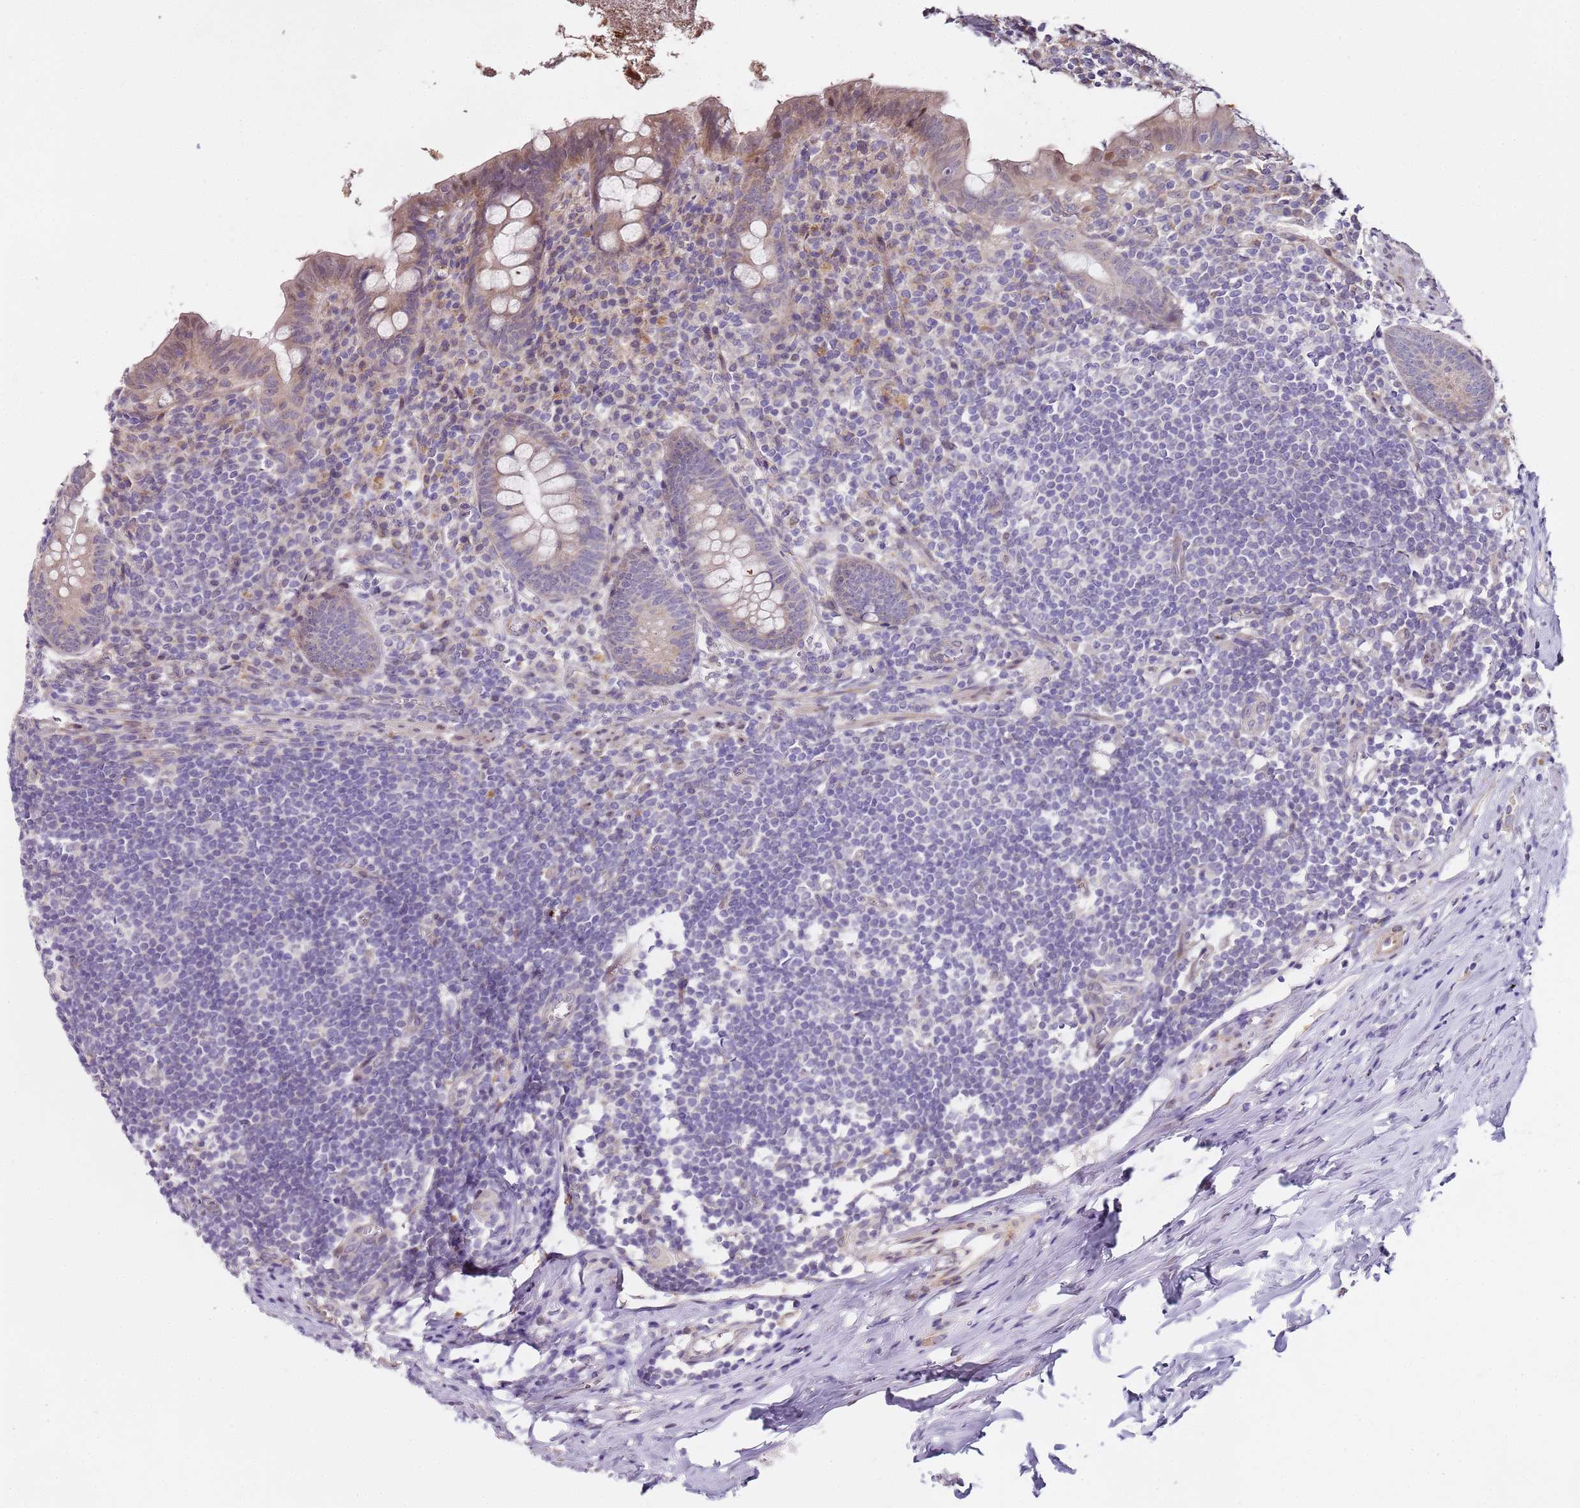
{"staining": {"intensity": "weak", "quantity": "25%-75%", "location": "cytoplasmic/membranous,nuclear"}, "tissue": "appendix", "cell_type": "Glandular cells", "image_type": "normal", "snomed": [{"axis": "morphology", "description": "Normal tissue, NOS"}, {"axis": "topography", "description": "Appendix"}], "caption": "An immunohistochemistry (IHC) histopathology image of normal tissue is shown. Protein staining in brown highlights weak cytoplasmic/membranous,nuclear positivity in appendix within glandular cells. (Stains: DAB in brown, nuclei in blue, Microscopy: brightfield microscopy at high magnification).", "gene": "TBC1D9", "patient": {"sex": "female", "age": 51}}